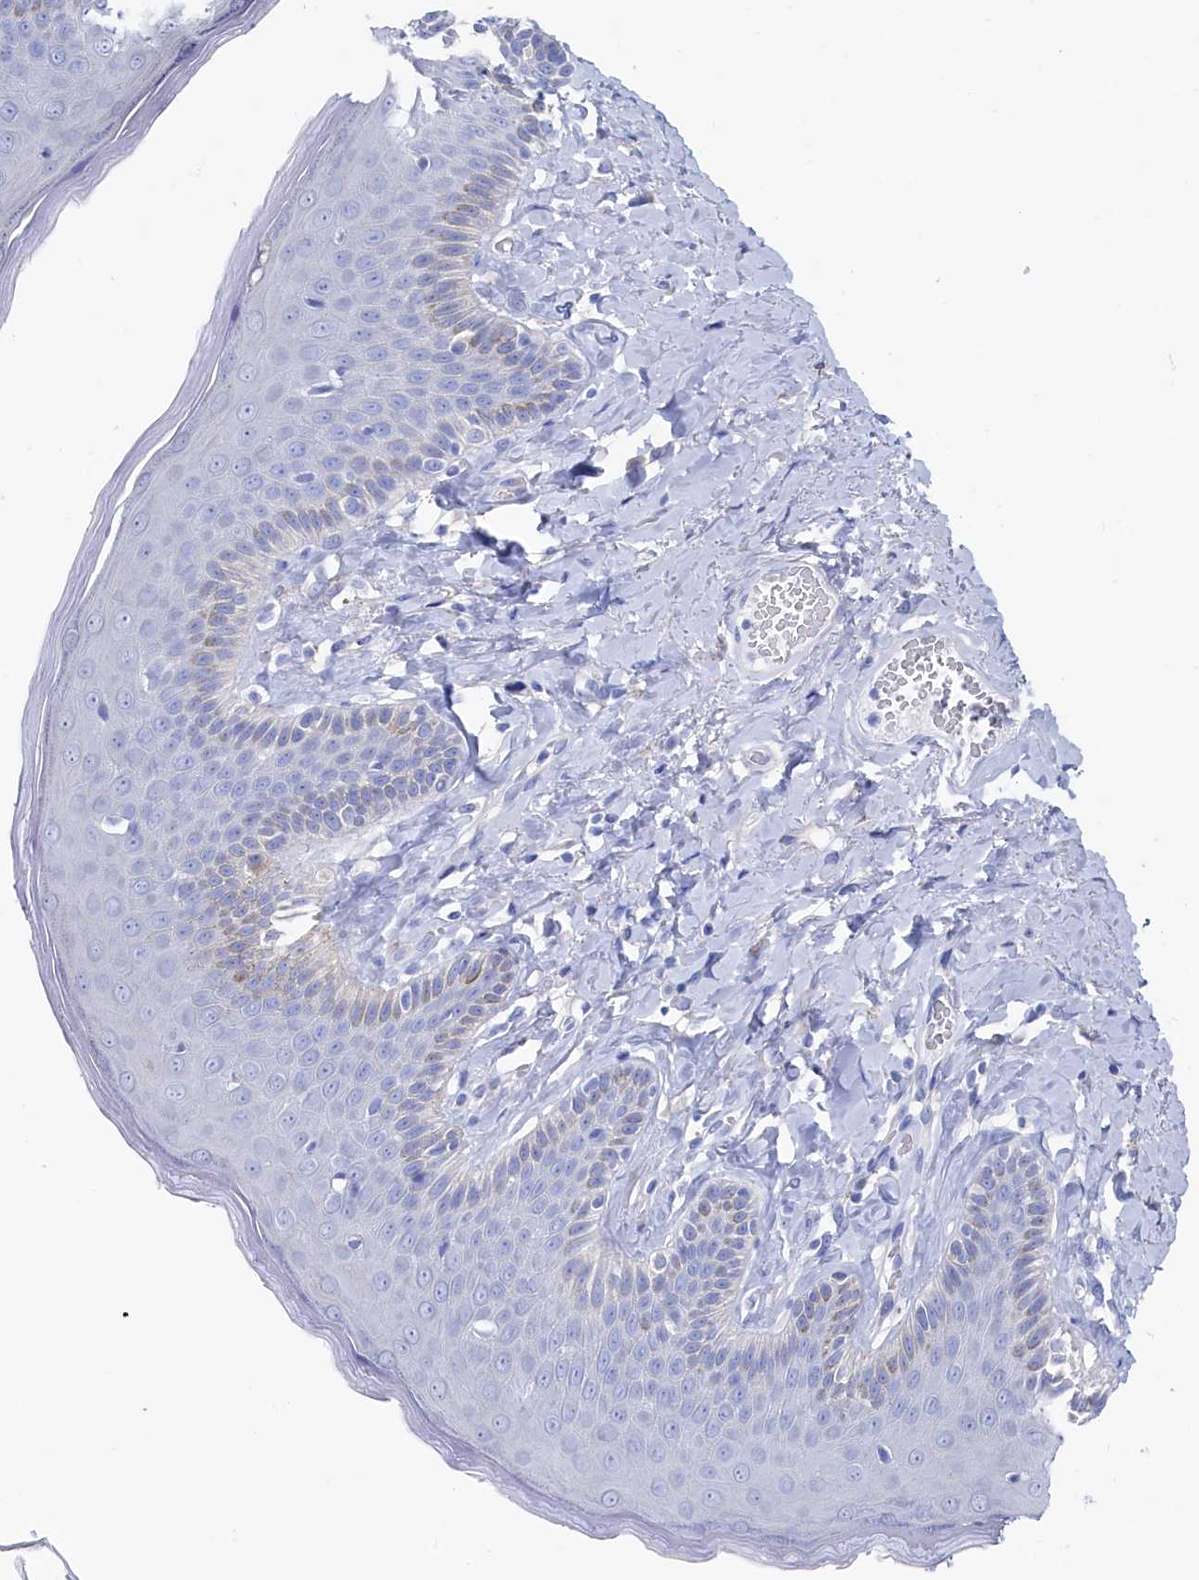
{"staining": {"intensity": "weak", "quantity": "<25%", "location": "cytoplasmic/membranous"}, "tissue": "skin", "cell_type": "Epidermal cells", "image_type": "normal", "snomed": [{"axis": "morphology", "description": "Normal tissue, NOS"}, {"axis": "topography", "description": "Anal"}], "caption": "The image exhibits no significant staining in epidermal cells of skin.", "gene": "TMOD2", "patient": {"sex": "male", "age": 69}}